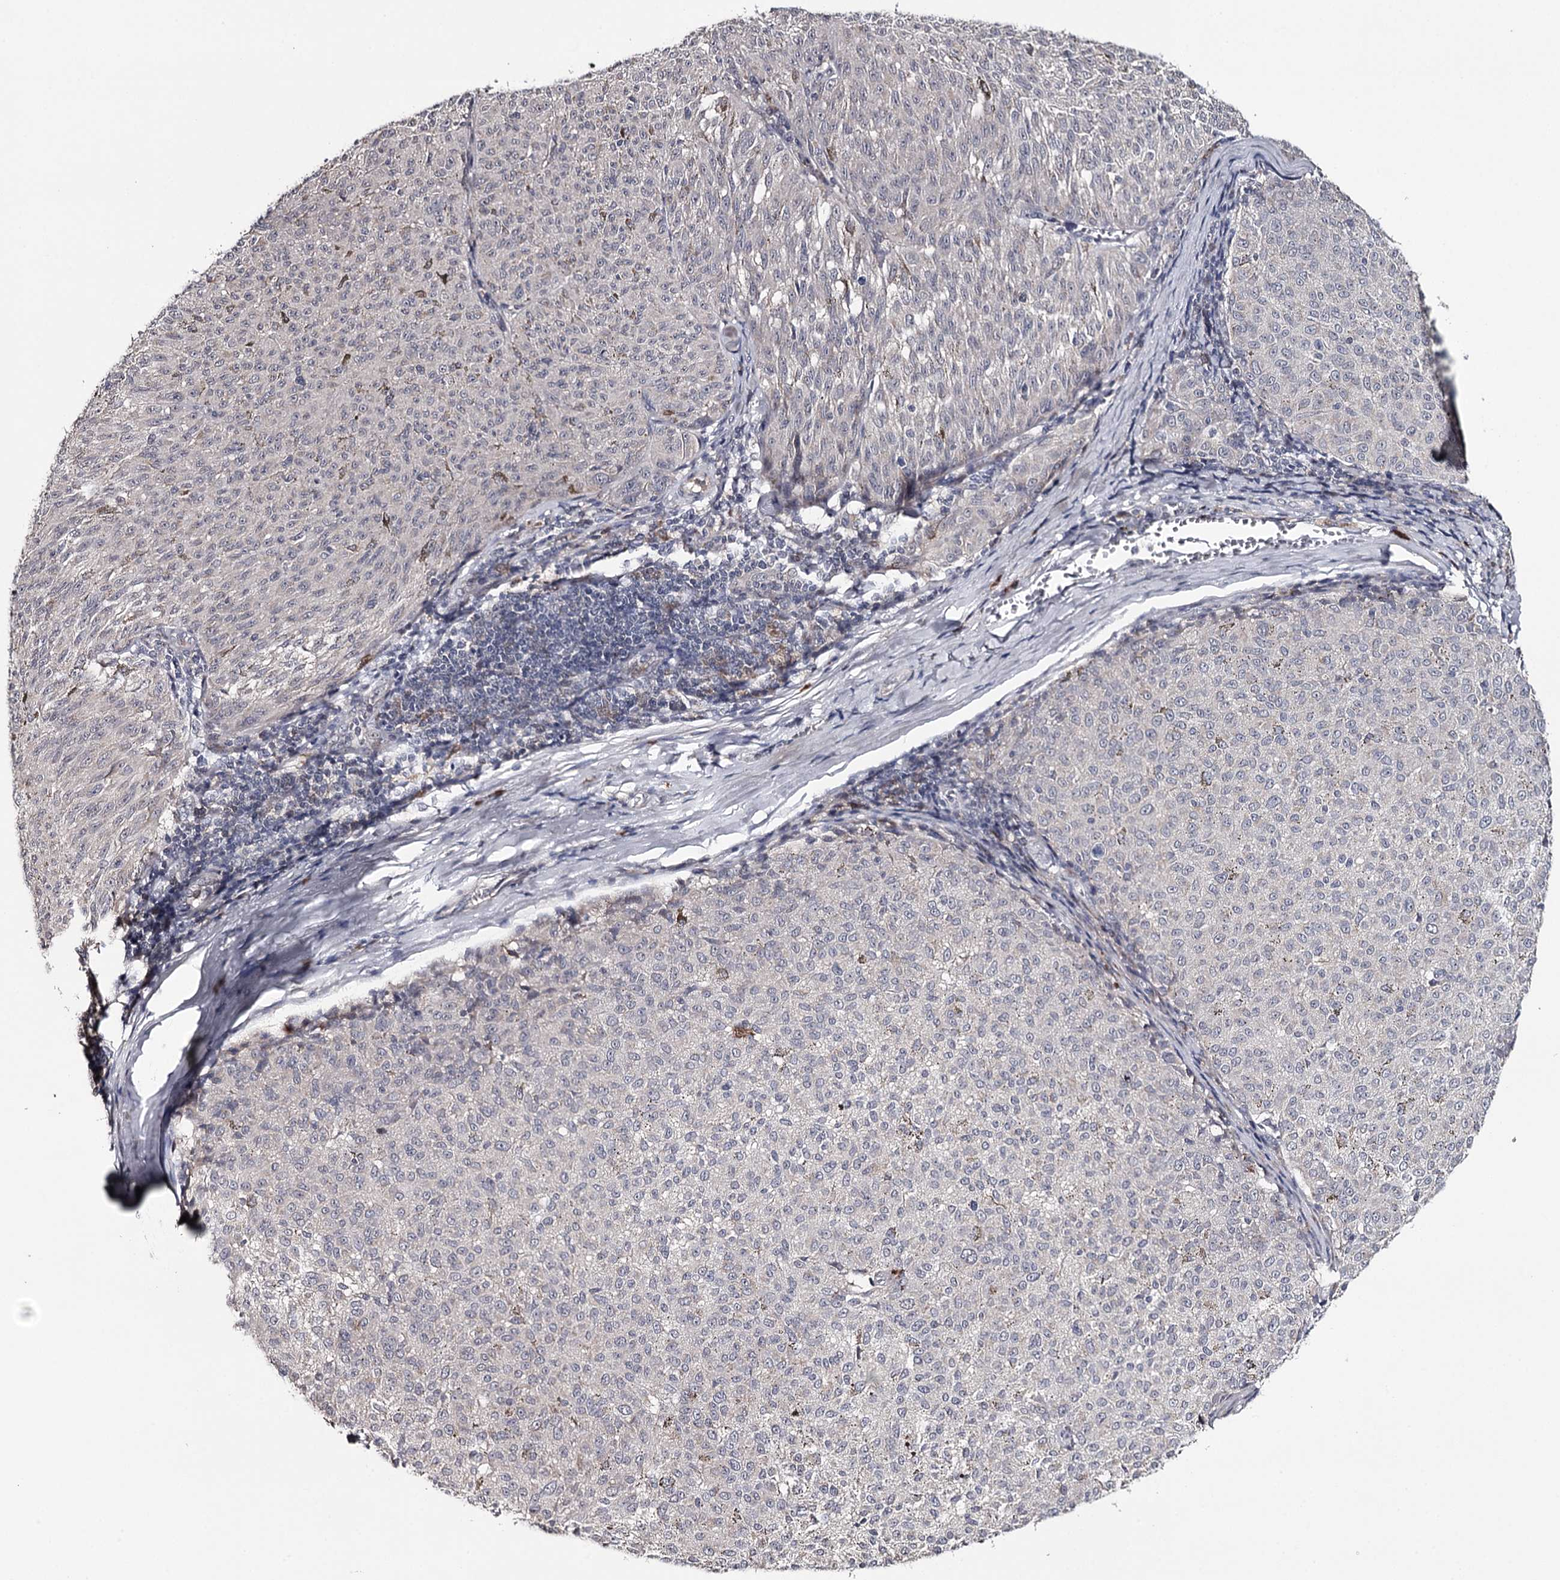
{"staining": {"intensity": "negative", "quantity": "none", "location": "none"}, "tissue": "melanoma", "cell_type": "Tumor cells", "image_type": "cancer", "snomed": [{"axis": "morphology", "description": "Malignant melanoma, NOS"}, {"axis": "topography", "description": "Skin"}], "caption": "A photomicrograph of human melanoma is negative for staining in tumor cells. (DAB immunohistochemistry (IHC) with hematoxylin counter stain).", "gene": "GTSF1", "patient": {"sex": "female", "age": 72}}